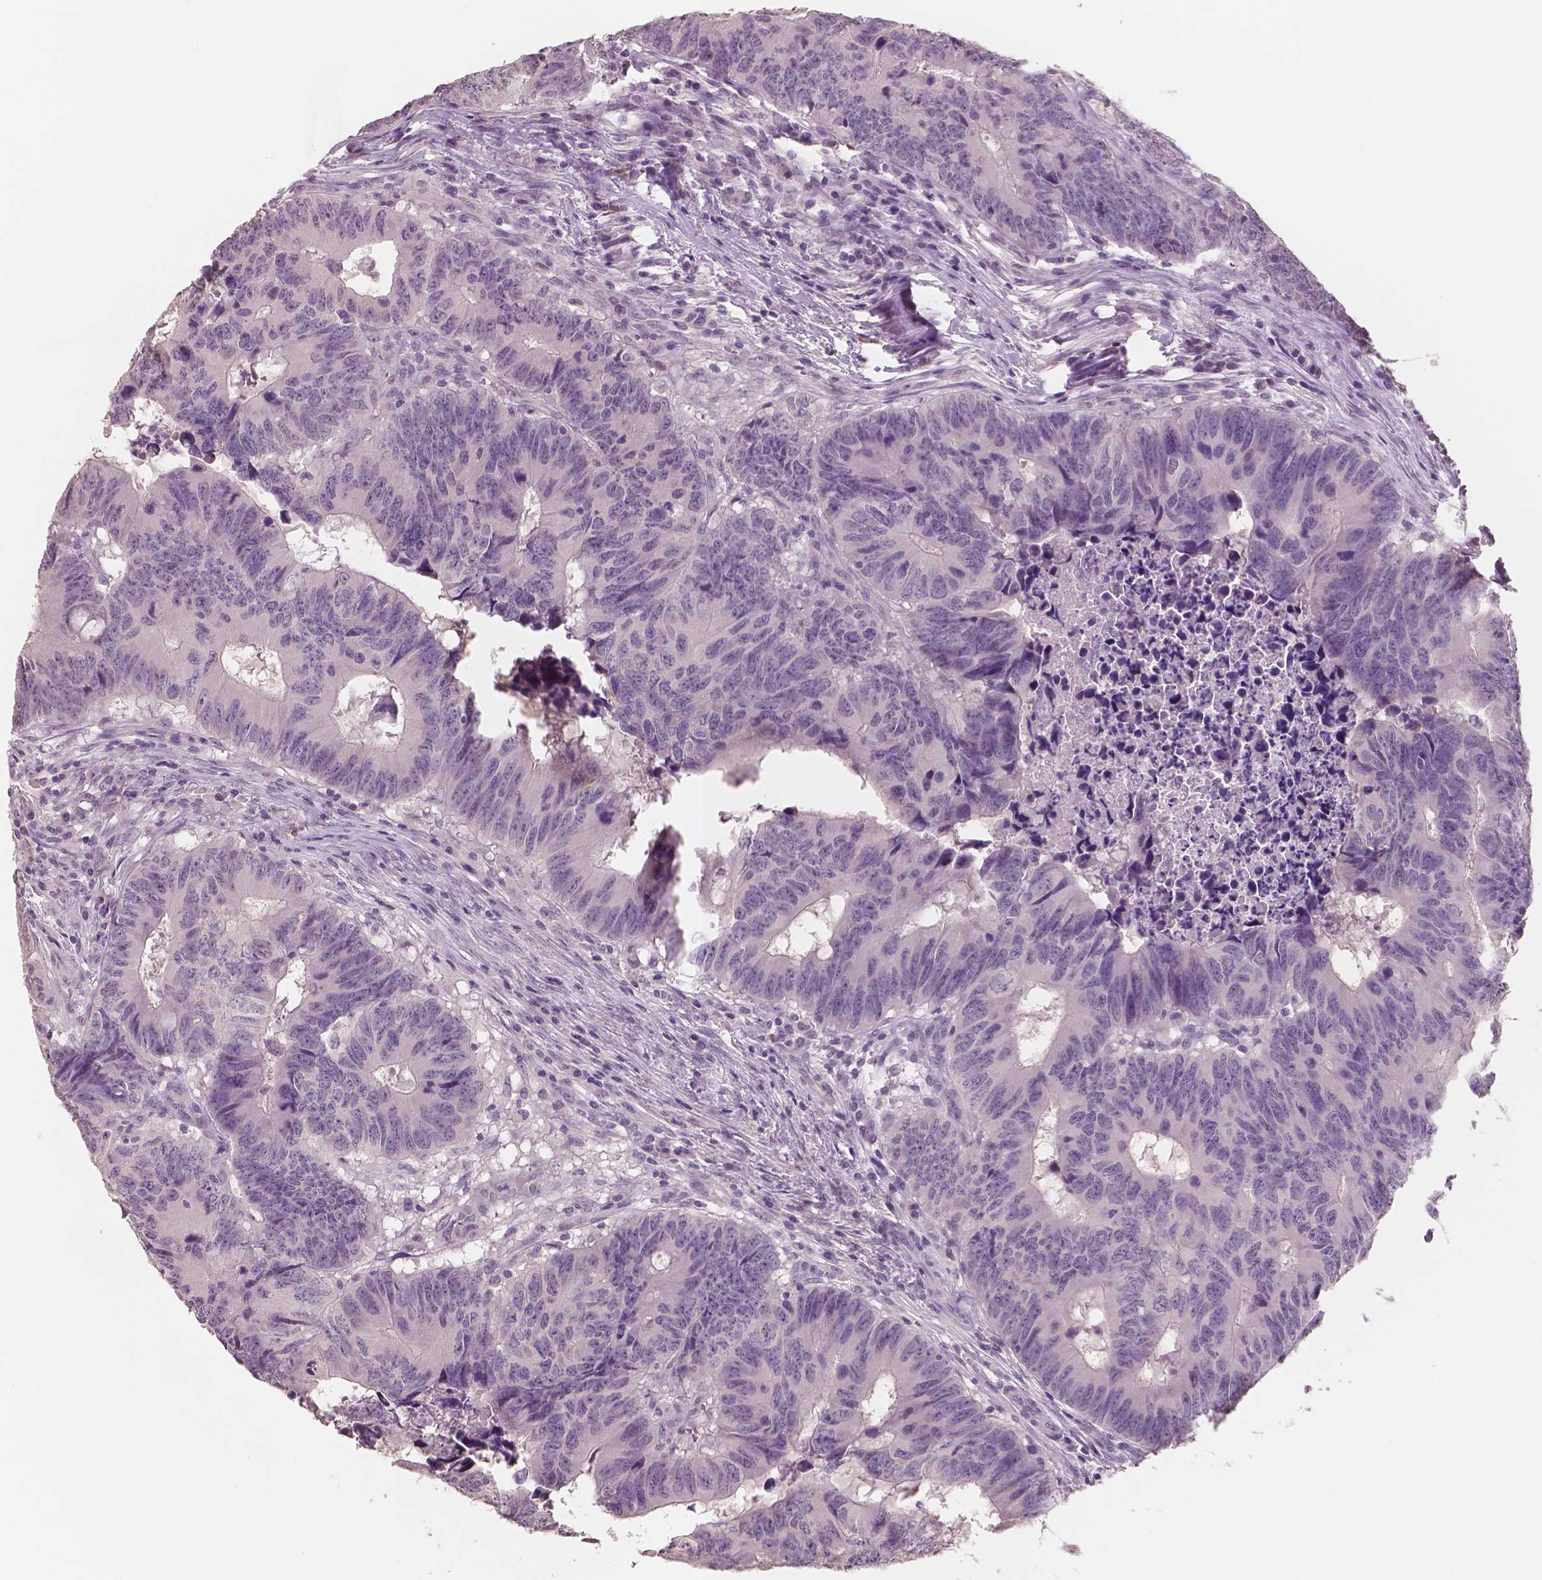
{"staining": {"intensity": "negative", "quantity": "none", "location": "none"}, "tissue": "colorectal cancer", "cell_type": "Tumor cells", "image_type": "cancer", "snomed": [{"axis": "morphology", "description": "Adenocarcinoma, NOS"}, {"axis": "topography", "description": "Colon"}], "caption": "Colorectal adenocarcinoma was stained to show a protein in brown. There is no significant staining in tumor cells.", "gene": "KIT", "patient": {"sex": "female", "age": 82}}